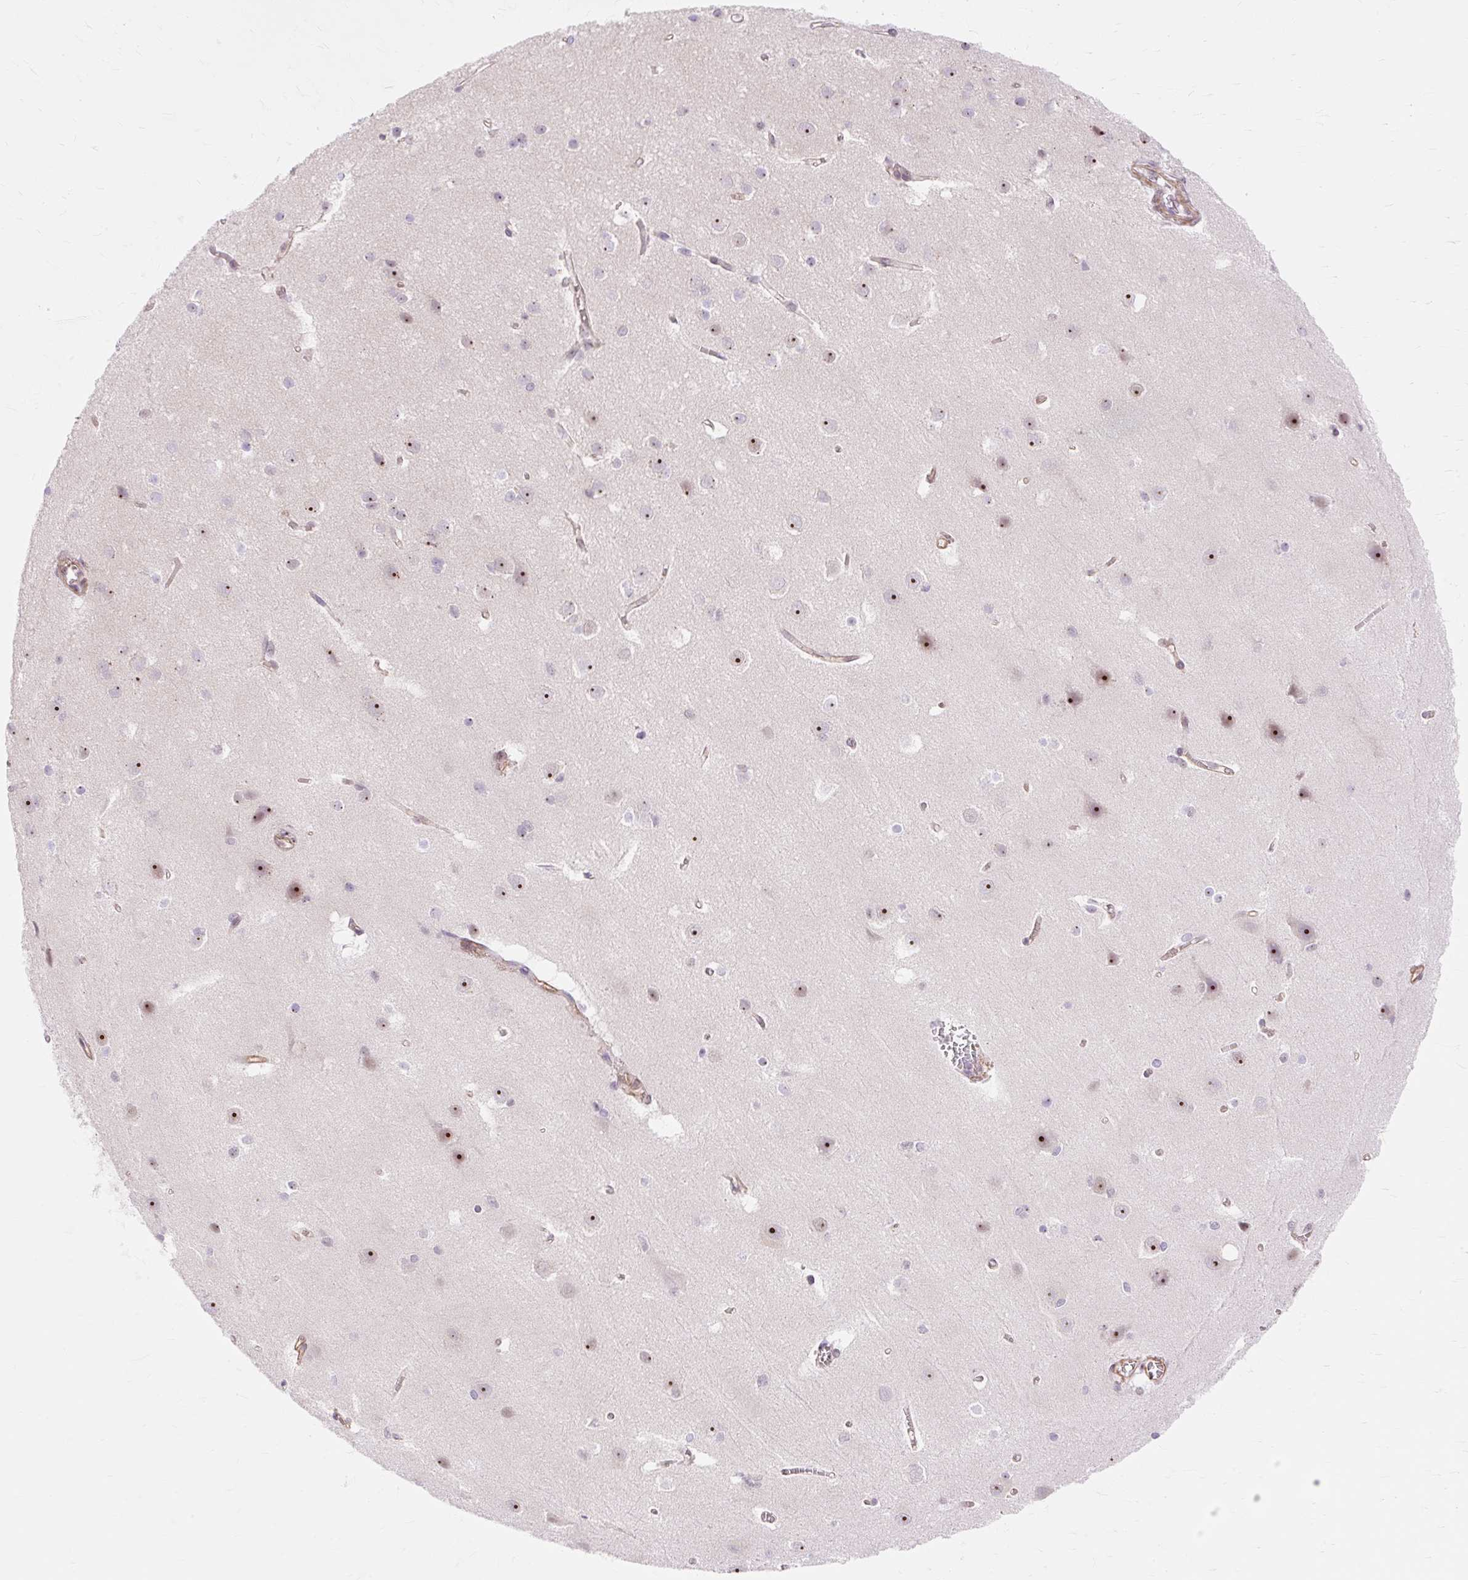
{"staining": {"intensity": "weak", "quantity": "25%-75%", "location": "cytoplasmic/membranous"}, "tissue": "cerebral cortex", "cell_type": "Endothelial cells", "image_type": "normal", "snomed": [{"axis": "morphology", "description": "Normal tissue, NOS"}, {"axis": "topography", "description": "Cerebral cortex"}], "caption": "High-magnification brightfield microscopy of normal cerebral cortex stained with DAB (3,3'-diaminobenzidine) (brown) and counterstained with hematoxylin (blue). endothelial cells exhibit weak cytoplasmic/membranous expression is seen in approximately25%-75% of cells. (DAB (3,3'-diaminobenzidine) IHC, brown staining for protein, blue staining for nuclei).", "gene": "OBP2A", "patient": {"sex": "male", "age": 37}}